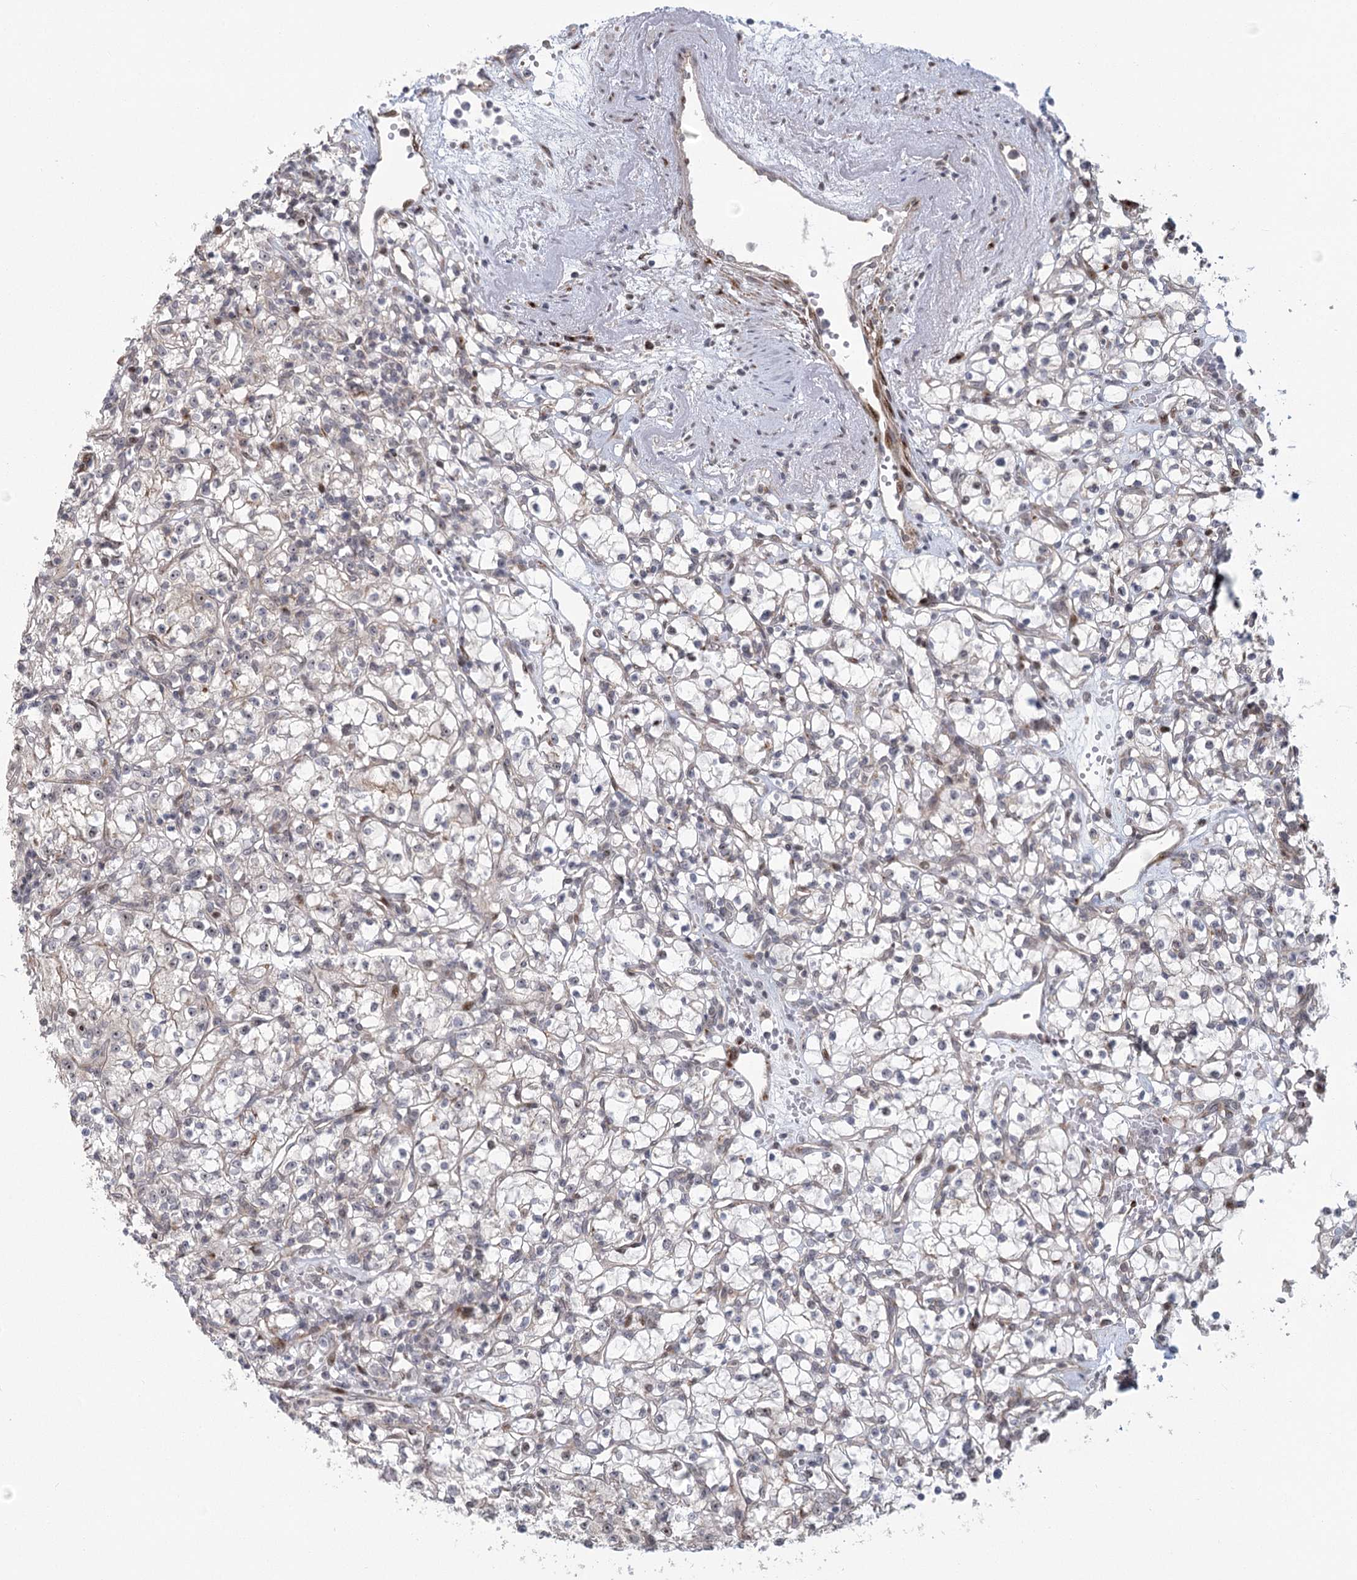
{"staining": {"intensity": "negative", "quantity": "none", "location": "none"}, "tissue": "renal cancer", "cell_type": "Tumor cells", "image_type": "cancer", "snomed": [{"axis": "morphology", "description": "Adenocarcinoma, NOS"}, {"axis": "topography", "description": "Kidney"}], "caption": "Immunohistochemistry (IHC) micrograph of neoplastic tissue: renal cancer (adenocarcinoma) stained with DAB (3,3'-diaminobenzidine) reveals no significant protein staining in tumor cells.", "gene": "PARM1", "patient": {"sex": "female", "age": 59}}